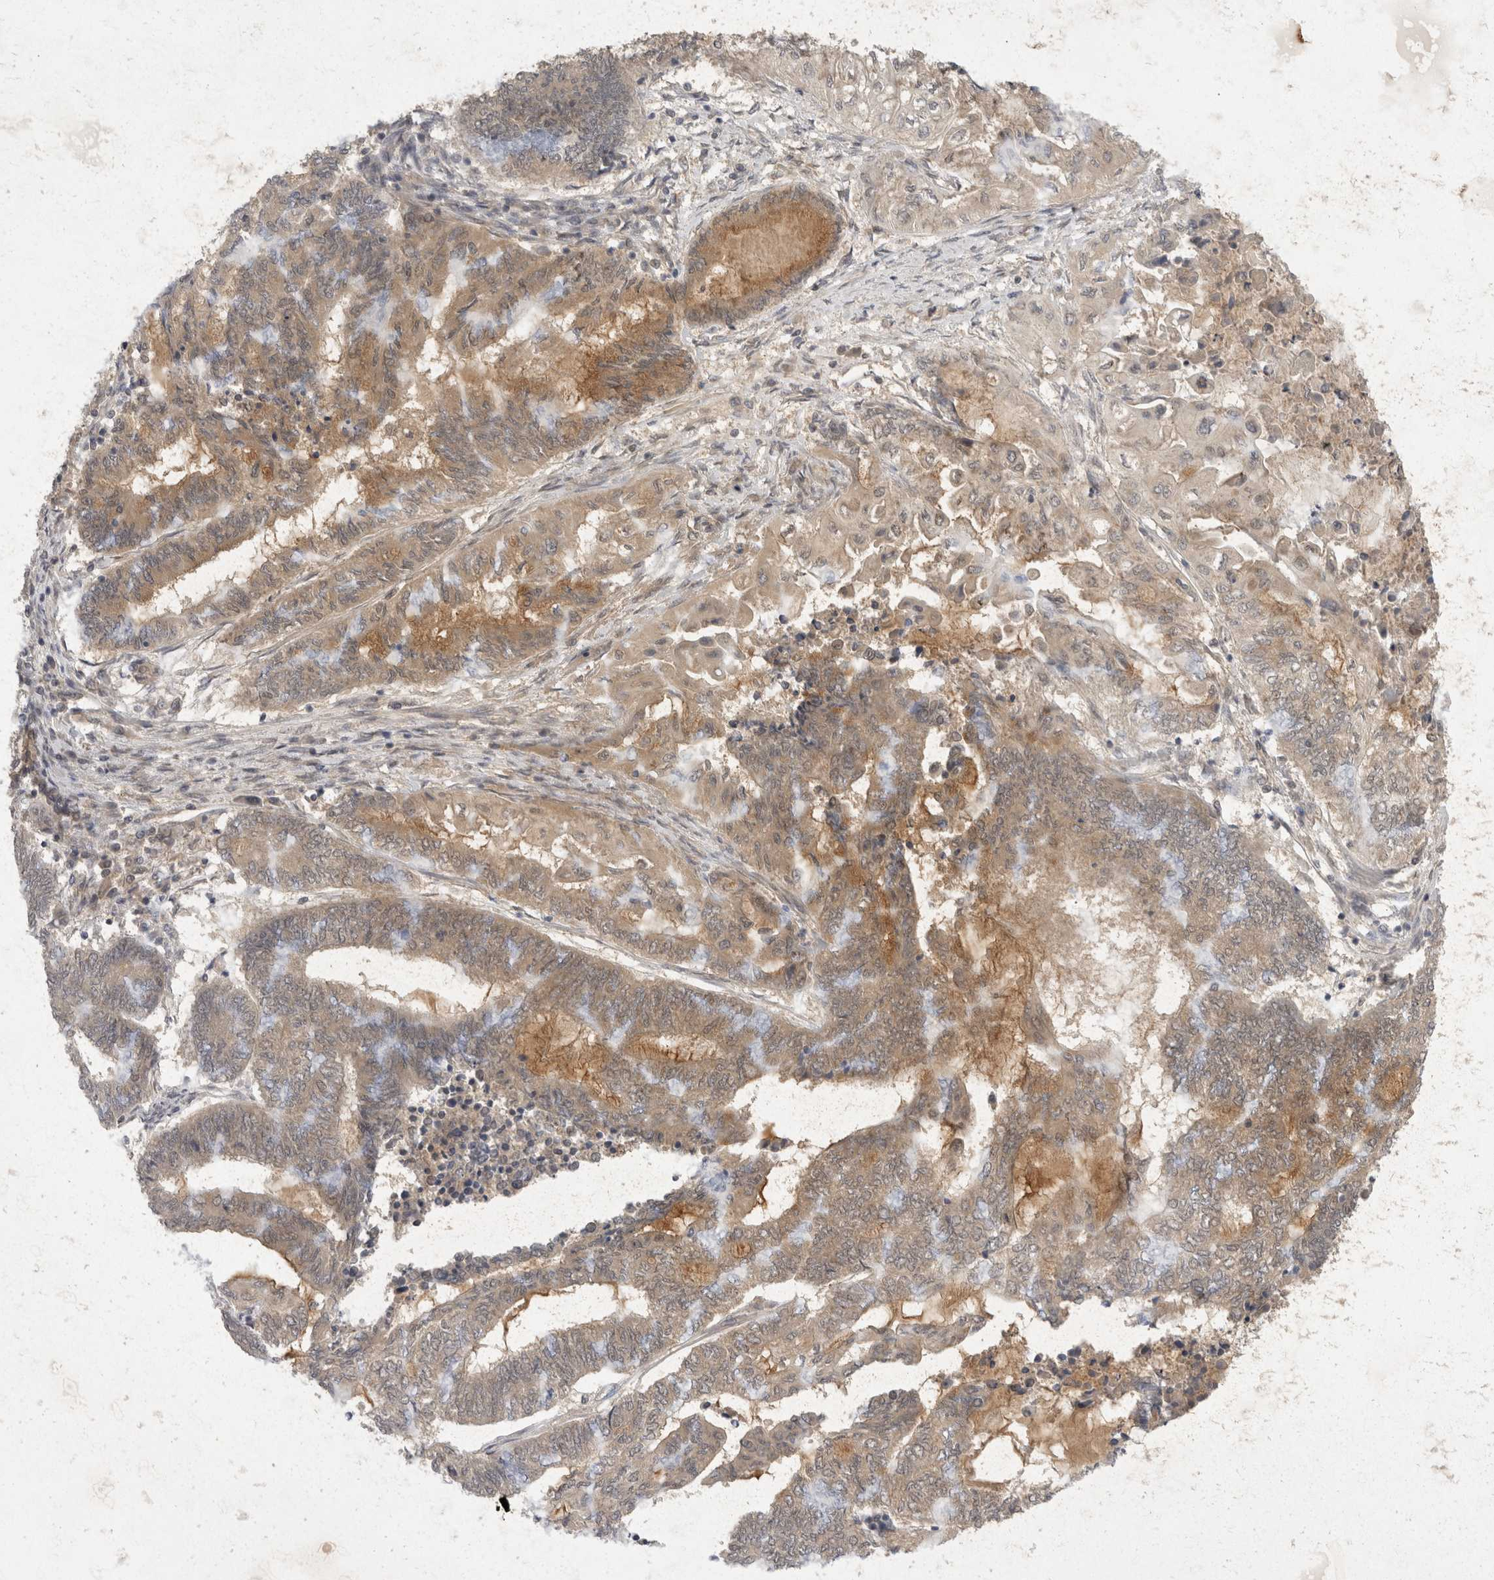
{"staining": {"intensity": "moderate", "quantity": "<25%", "location": "cytoplasmic/membranous"}, "tissue": "endometrial cancer", "cell_type": "Tumor cells", "image_type": "cancer", "snomed": [{"axis": "morphology", "description": "Adenocarcinoma, NOS"}, {"axis": "topography", "description": "Uterus"}, {"axis": "topography", "description": "Endometrium"}], "caption": "Endometrial adenocarcinoma stained for a protein displays moderate cytoplasmic/membranous positivity in tumor cells.", "gene": "TOM1L2", "patient": {"sex": "female", "age": 70}}